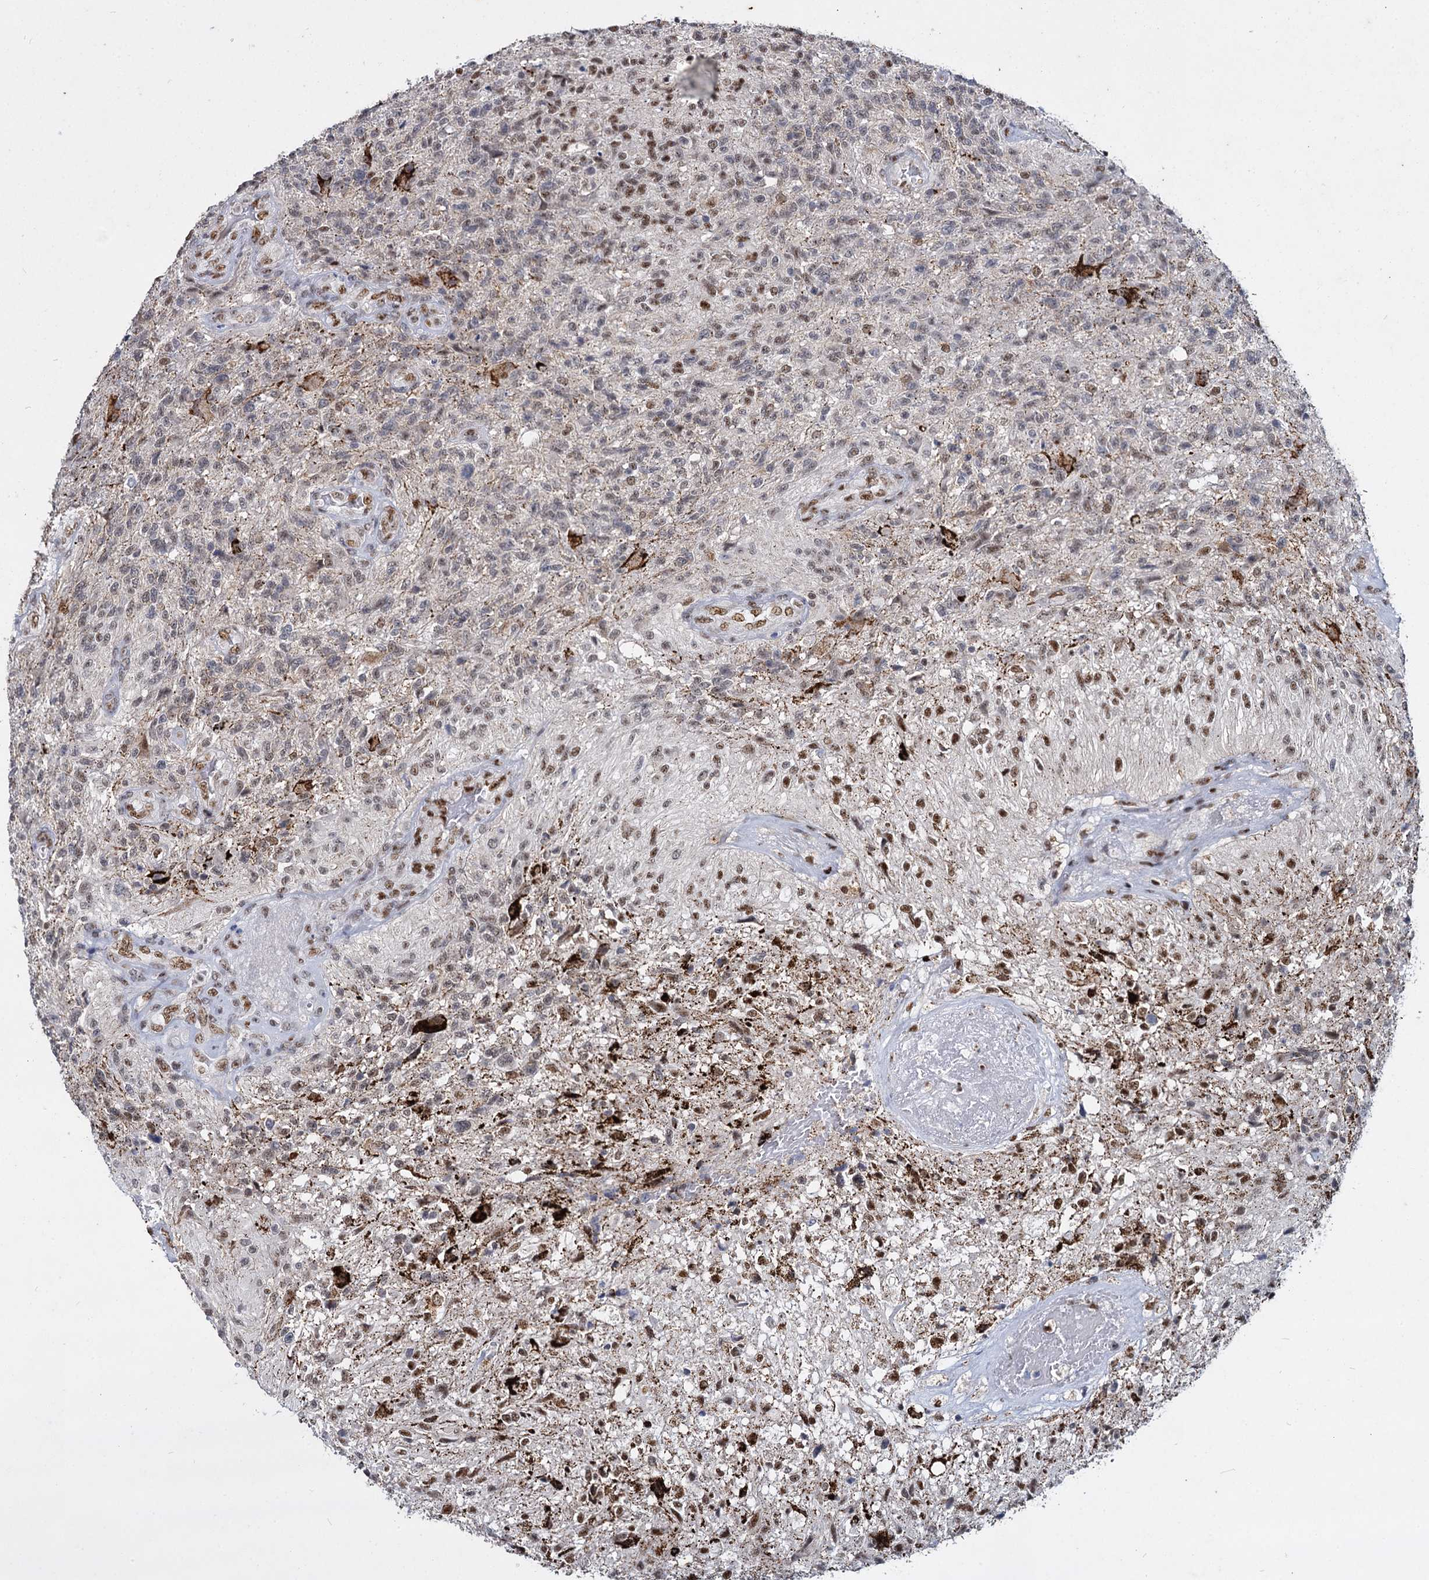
{"staining": {"intensity": "moderate", "quantity": "25%-75%", "location": "nuclear"}, "tissue": "glioma", "cell_type": "Tumor cells", "image_type": "cancer", "snomed": [{"axis": "morphology", "description": "Glioma, malignant, High grade"}, {"axis": "topography", "description": "Brain"}], "caption": "A photomicrograph of glioma stained for a protein demonstrates moderate nuclear brown staining in tumor cells. The staining is performed using DAB brown chromogen to label protein expression. The nuclei are counter-stained blue using hematoxylin.", "gene": "RPUSD4", "patient": {"sex": "male", "age": 56}}